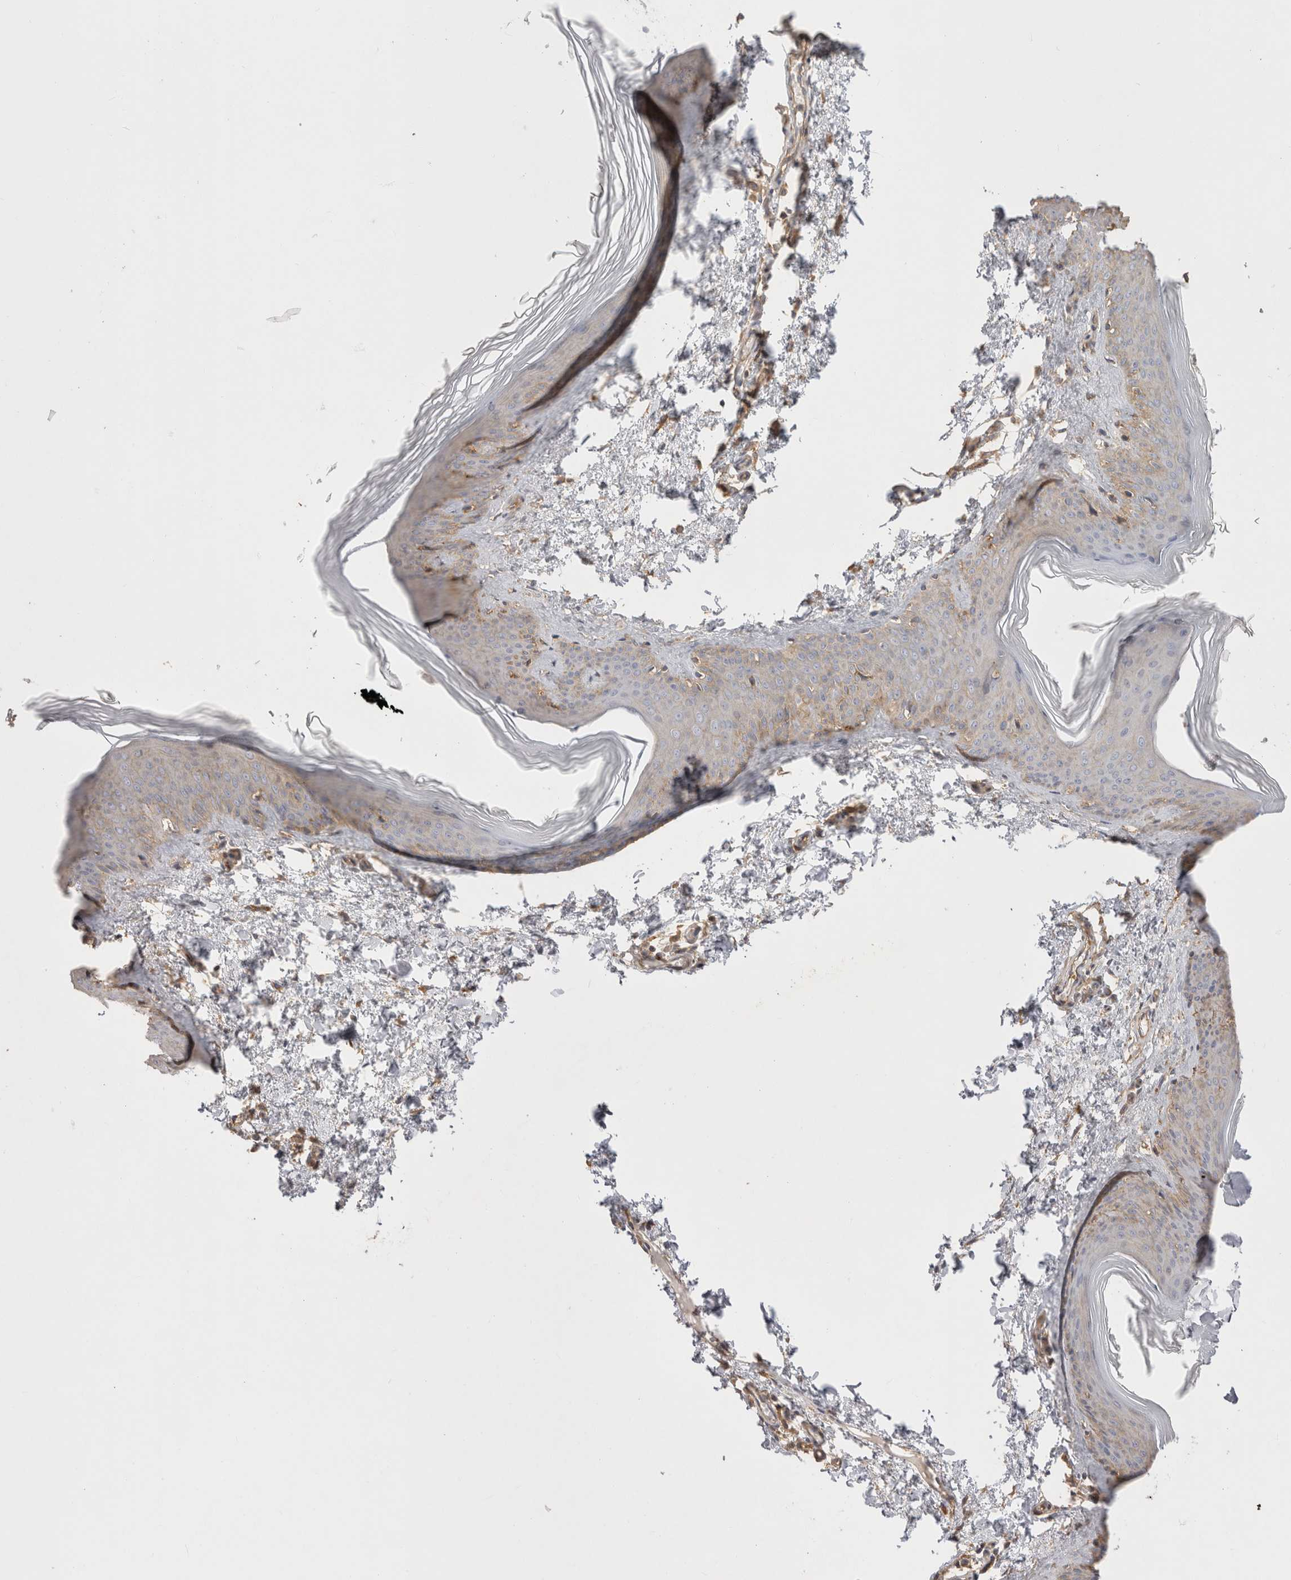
{"staining": {"intensity": "moderate", "quantity": ">75%", "location": "cytoplasmic/membranous"}, "tissue": "skin", "cell_type": "Fibroblasts", "image_type": "normal", "snomed": [{"axis": "morphology", "description": "Normal tissue, NOS"}, {"axis": "topography", "description": "Skin"}], "caption": "Fibroblasts reveal moderate cytoplasmic/membranous staining in approximately >75% of cells in normal skin. The staining is performed using DAB brown chromogen to label protein expression. The nuclei are counter-stained blue using hematoxylin.", "gene": "CHMP6", "patient": {"sex": "female", "age": 27}}